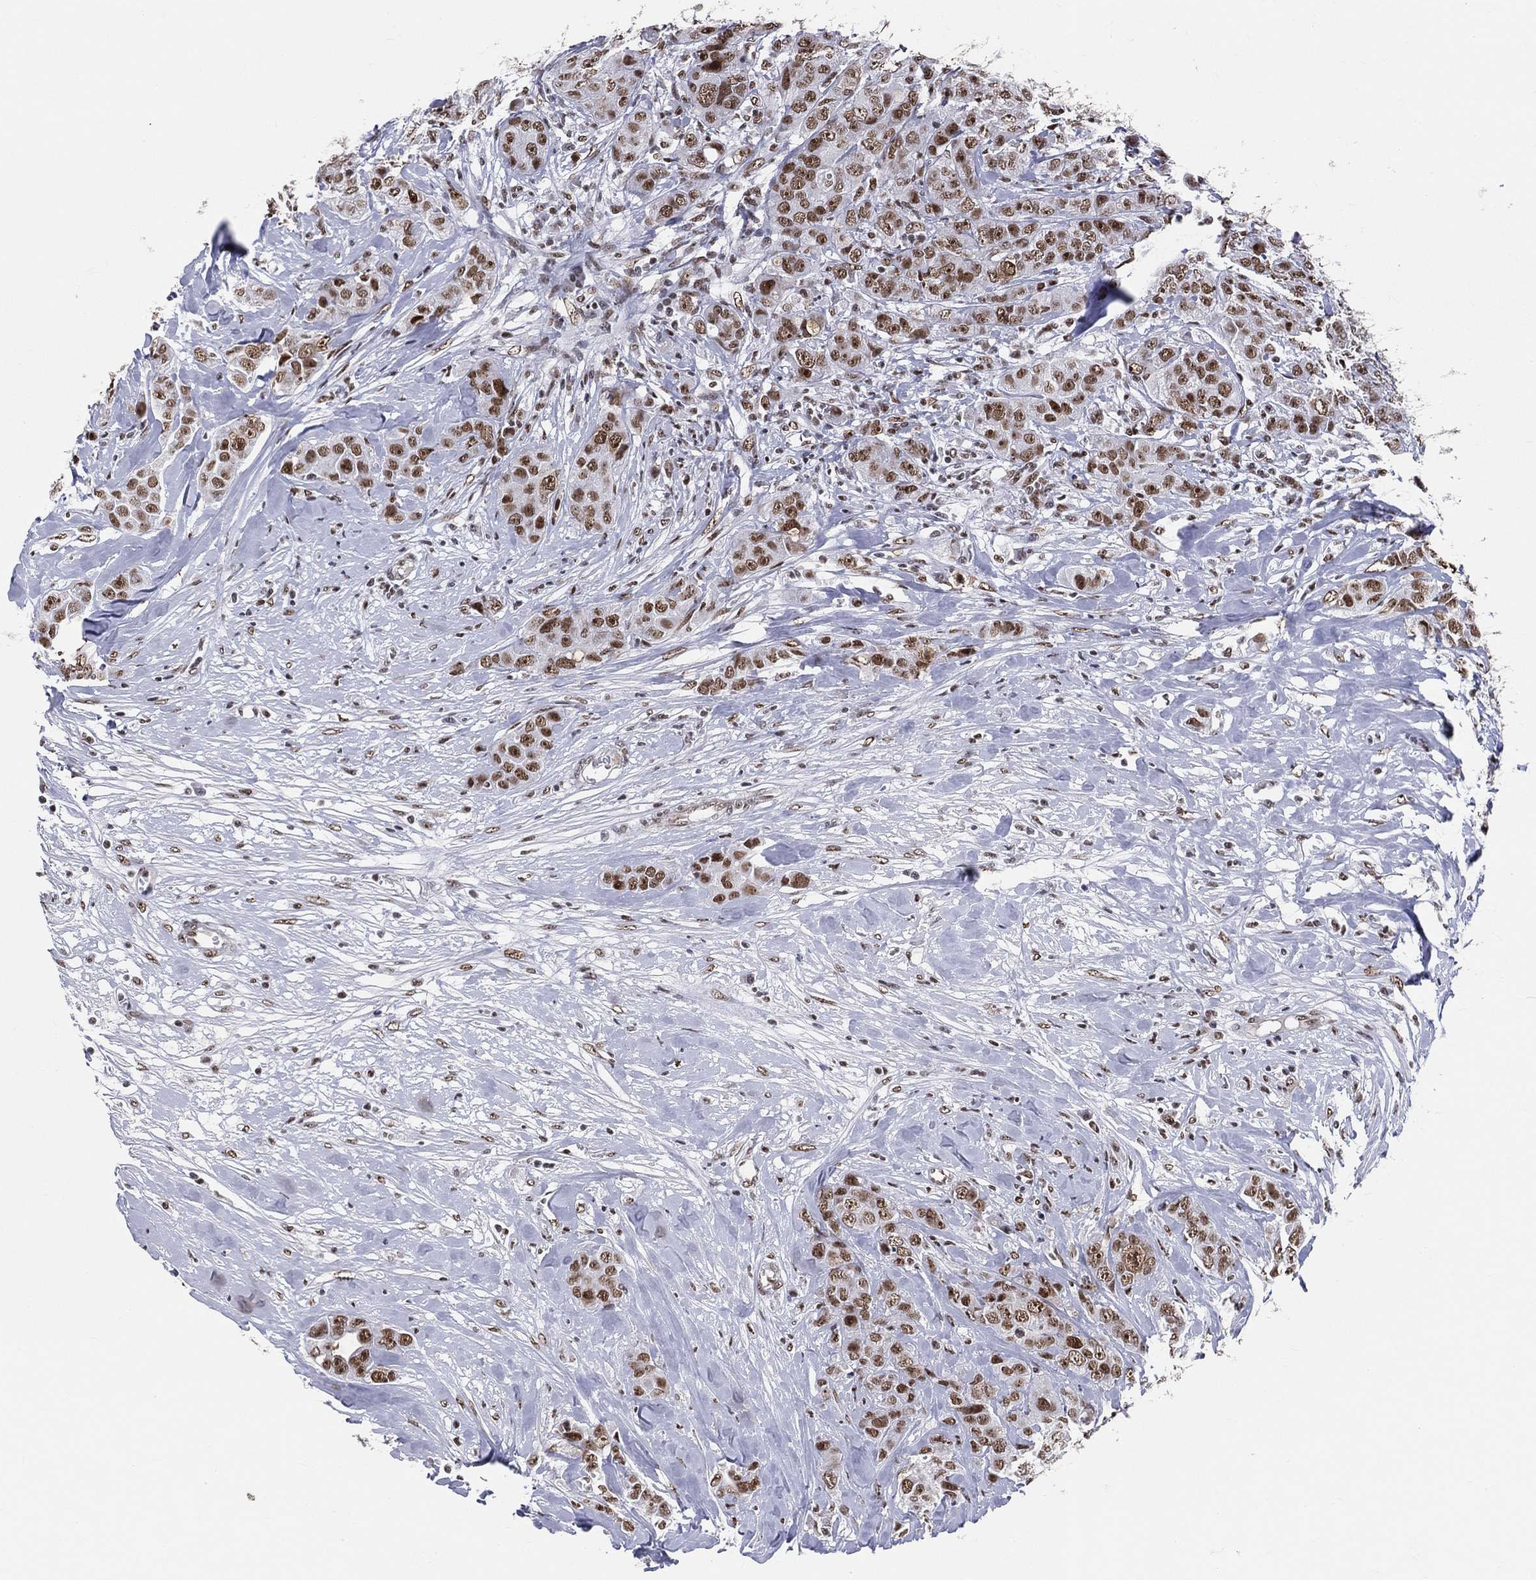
{"staining": {"intensity": "strong", "quantity": ">75%", "location": "nuclear"}, "tissue": "breast cancer", "cell_type": "Tumor cells", "image_type": "cancer", "snomed": [{"axis": "morphology", "description": "Duct carcinoma"}, {"axis": "topography", "description": "Breast"}], "caption": "Protein positivity by IHC displays strong nuclear expression in about >75% of tumor cells in intraductal carcinoma (breast).", "gene": "CDK7", "patient": {"sex": "female", "age": 43}}